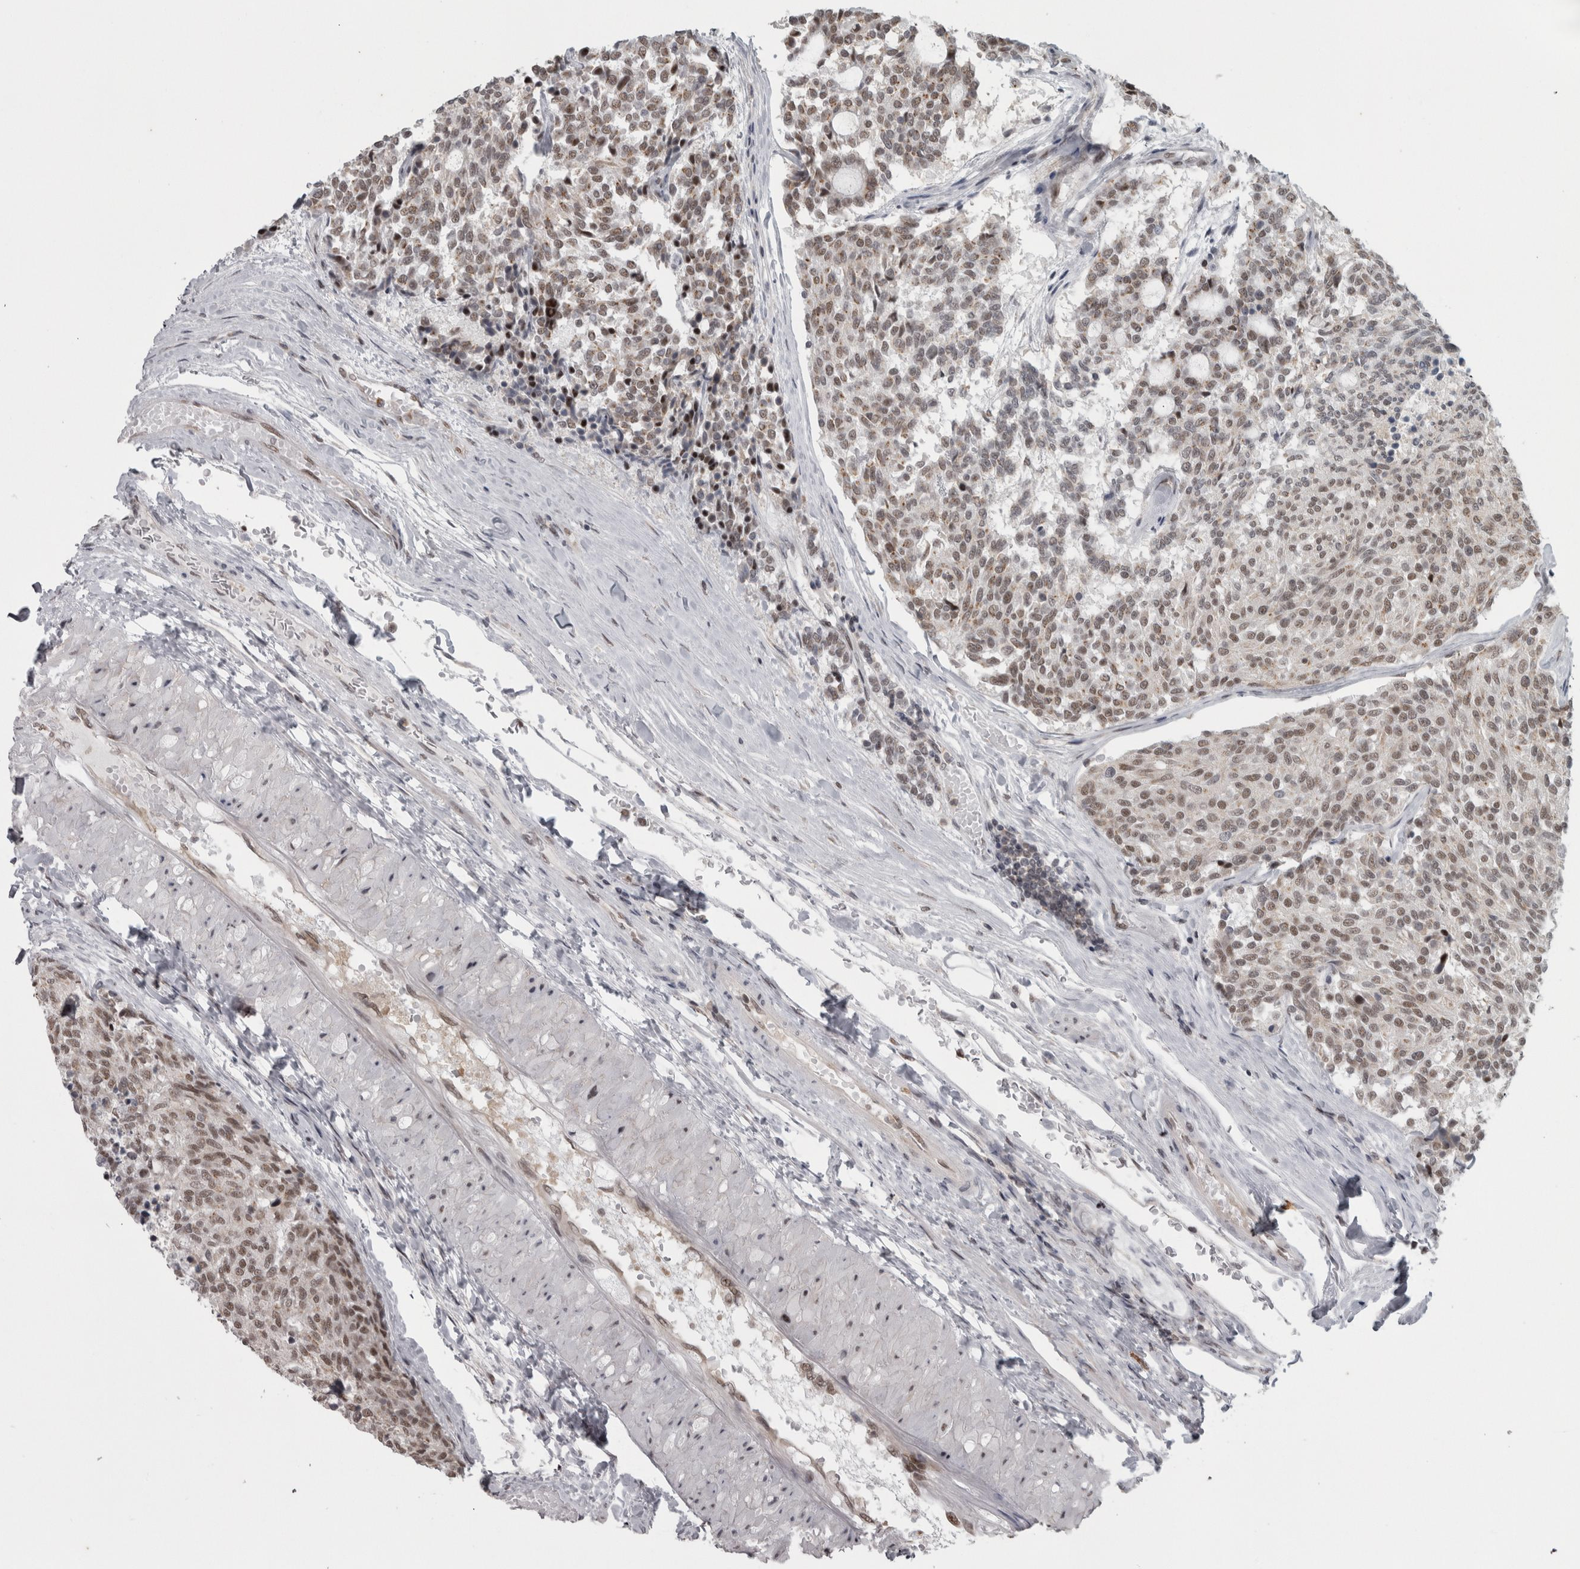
{"staining": {"intensity": "moderate", "quantity": ">75%", "location": "nuclear"}, "tissue": "carcinoid", "cell_type": "Tumor cells", "image_type": "cancer", "snomed": [{"axis": "morphology", "description": "Carcinoid, malignant, NOS"}, {"axis": "topography", "description": "Pancreas"}], "caption": "The image shows staining of carcinoid, revealing moderate nuclear protein positivity (brown color) within tumor cells.", "gene": "MICU3", "patient": {"sex": "female", "age": 54}}